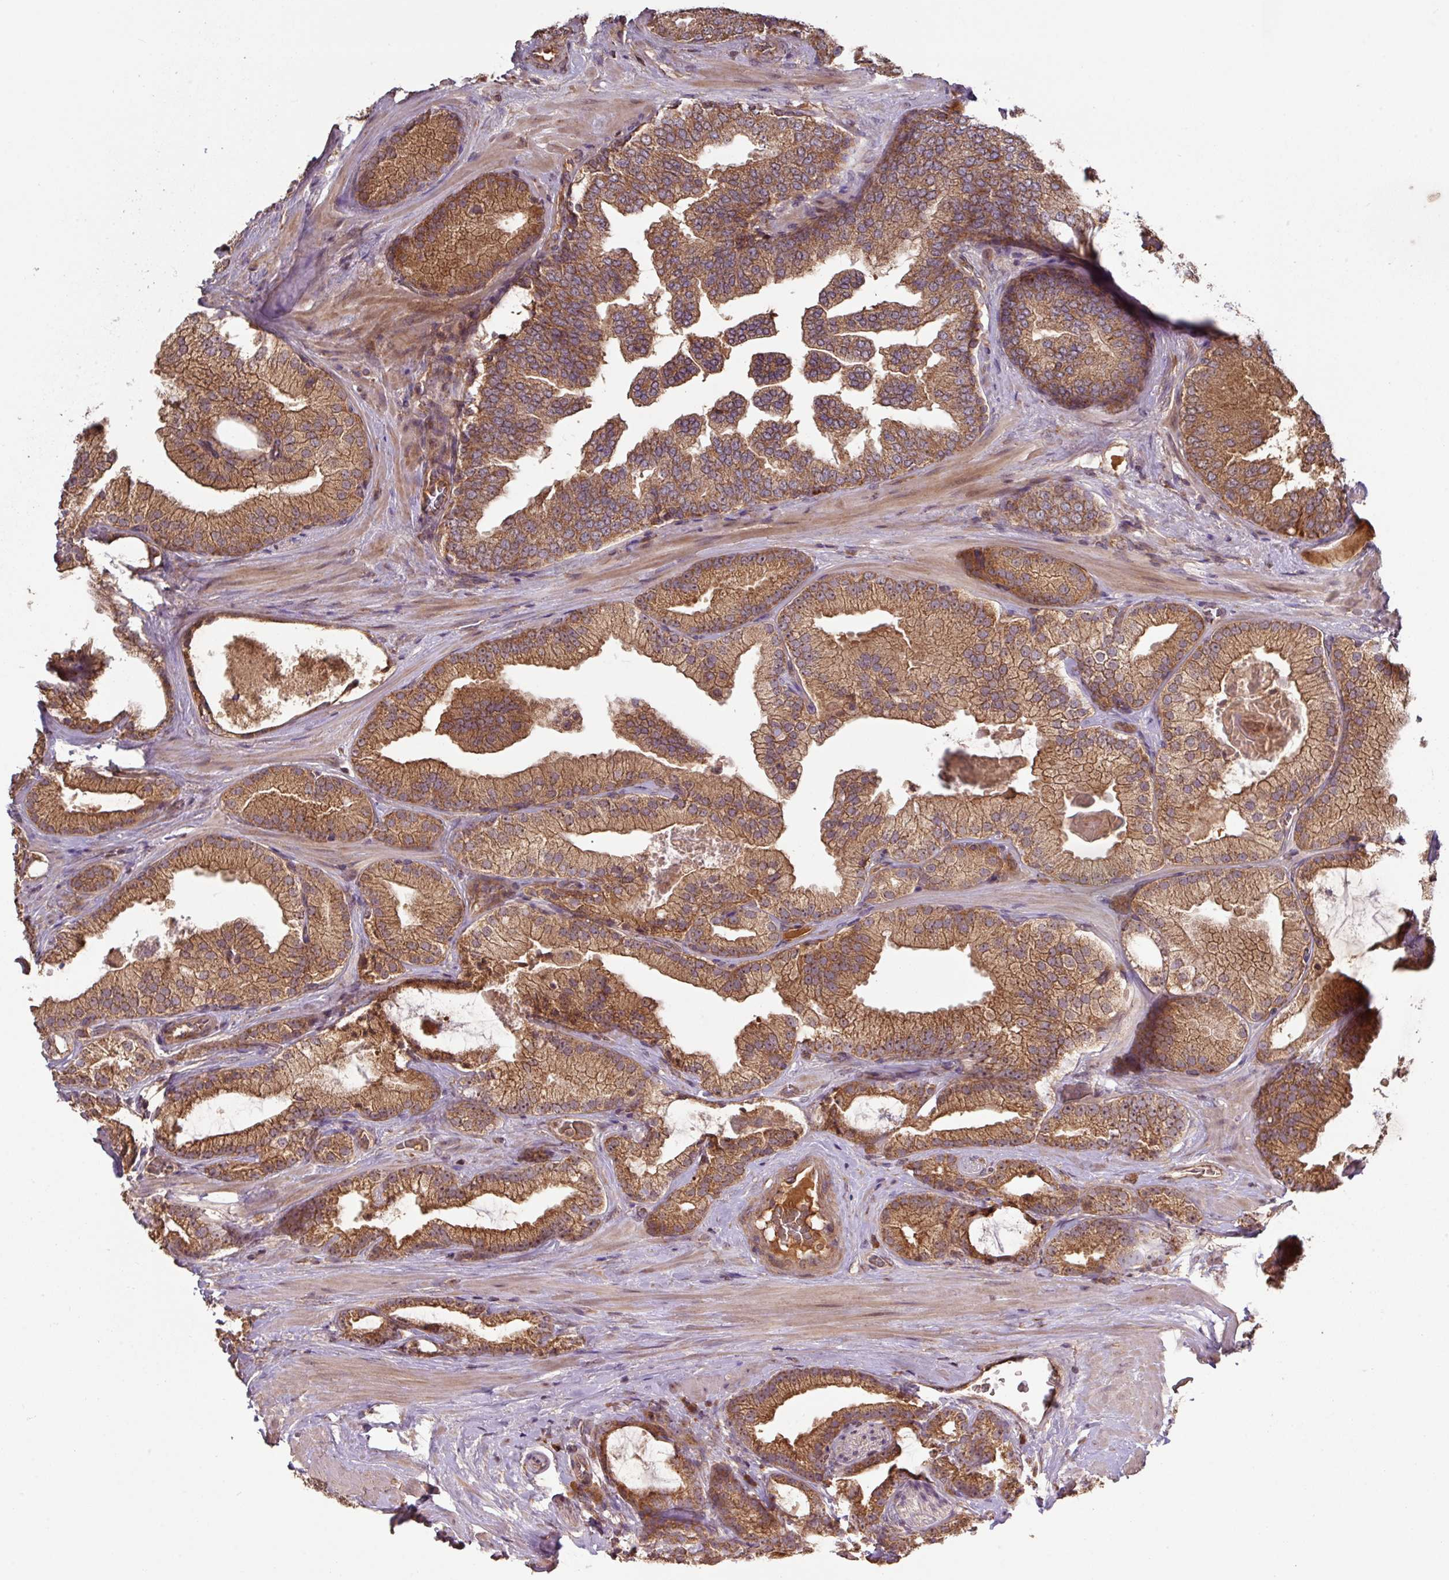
{"staining": {"intensity": "strong", "quantity": ">75%", "location": "cytoplasmic/membranous"}, "tissue": "prostate cancer", "cell_type": "Tumor cells", "image_type": "cancer", "snomed": [{"axis": "morphology", "description": "Adenocarcinoma, High grade"}, {"axis": "topography", "description": "Prostate"}], "caption": "Prostate cancer stained for a protein exhibits strong cytoplasmic/membranous positivity in tumor cells. The staining was performed using DAB, with brown indicating positive protein expression. Nuclei are stained blue with hematoxylin.", "gene": "MRRF", "patient": {"sex": "male", "age": 68}}